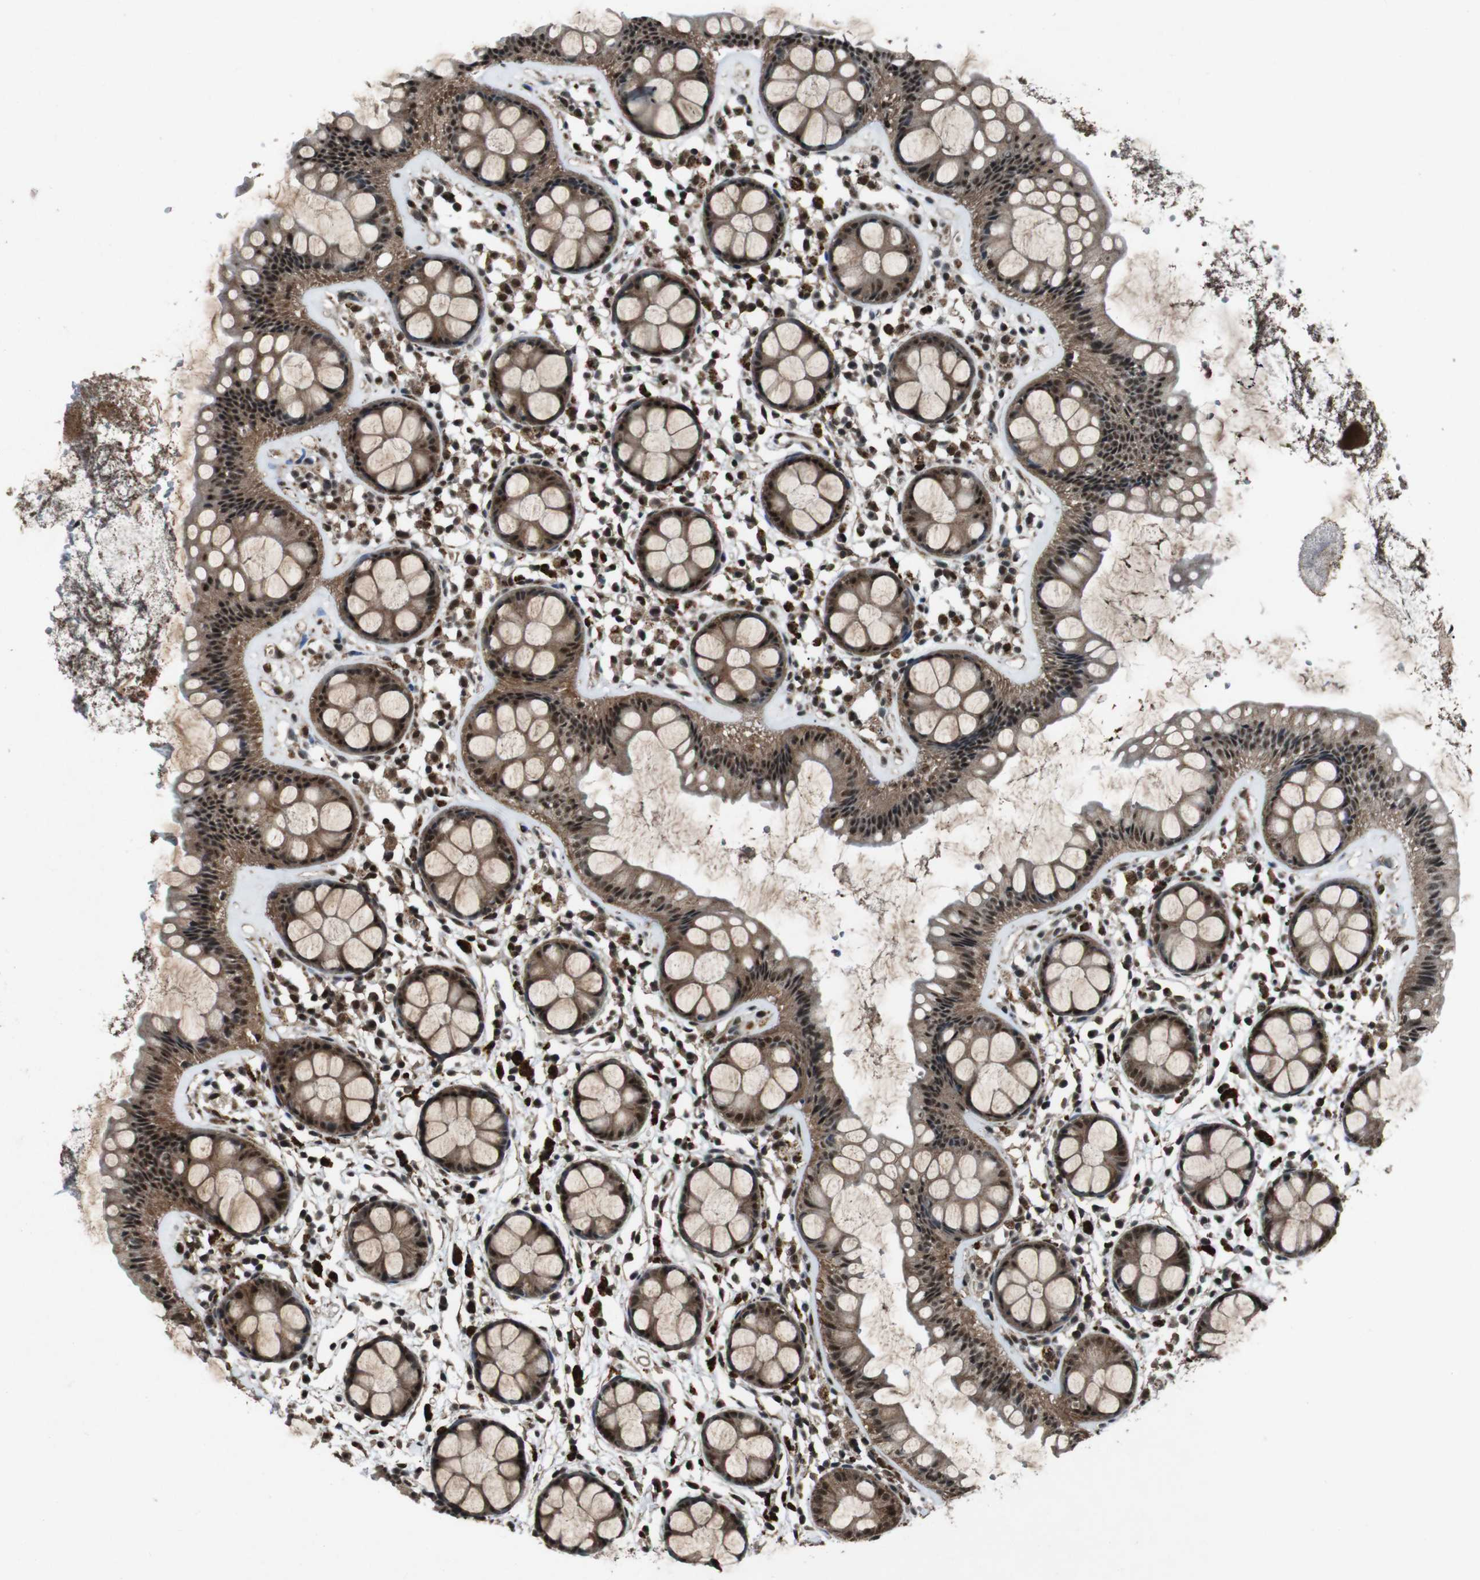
{"staining": {"intensity": "strong", "quantity": ">75%", "location": "cytoplasmic/membranous,nuclear"}, "tissue": "rectum", "cell_type": "Glandular cells", "image_type": "normal", "snomed": [{"axis": "morphology", "description": "Normal tissue, NOS"}, {"axis": "topography", "description": "Rectum"}], "caption": "The image reveals staining of benign rectum, revealing strong cytoplasmic/membranous,nuclear protein expression (brown color) within glandular cells.", "gene": "NR4A2", "patient": {"sex": "female", "age": 66}}